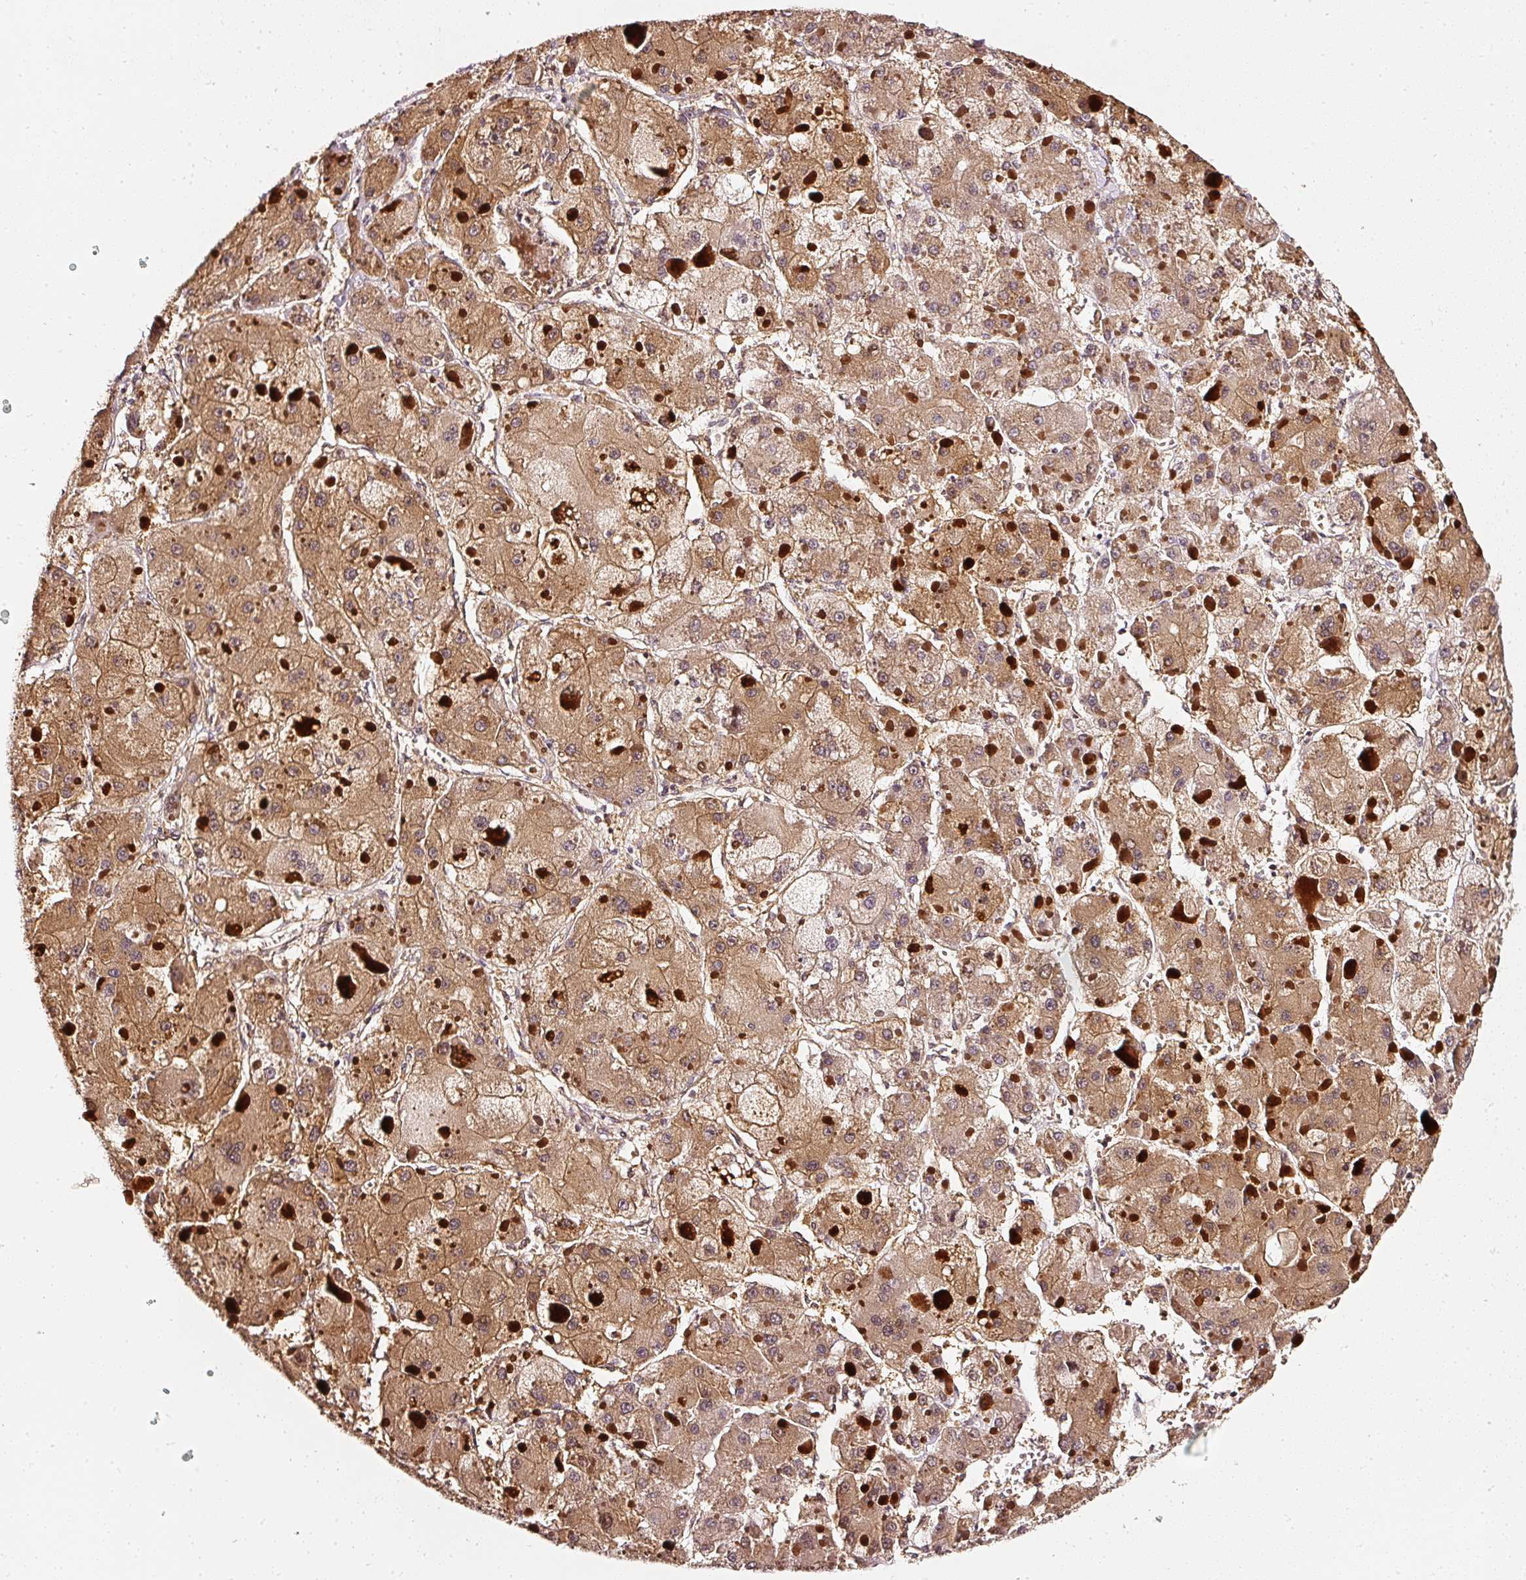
{"staining": {"intensity": "moderate", "quantity": ">75%", "location": "cytoplasmic/membranous"}, "tissue": "liver cancer", "cell_type": "Tumor cells", "image_type": "cancer", "snomed": [{"axis": "morphology", "description": "Carcinoma, Hepatocellular, NOS"}, {"axis": "topography", "description": "Liver"}], "caption": "IHC staining of liver cancer (hepatocellular carcinoma), which exhibits medium levels of moderate cytoplasmic/membranous positivity in approximately >75% of tumor cells indicating moderate cytoplasmic/membranous protein staining. The staining was performed using DAB (brown) for protein detection and nuclei were counterstained in hematoxylin (blue).", "gene": "ASMTL", "patient": {"sex": "female", "age": 73}}